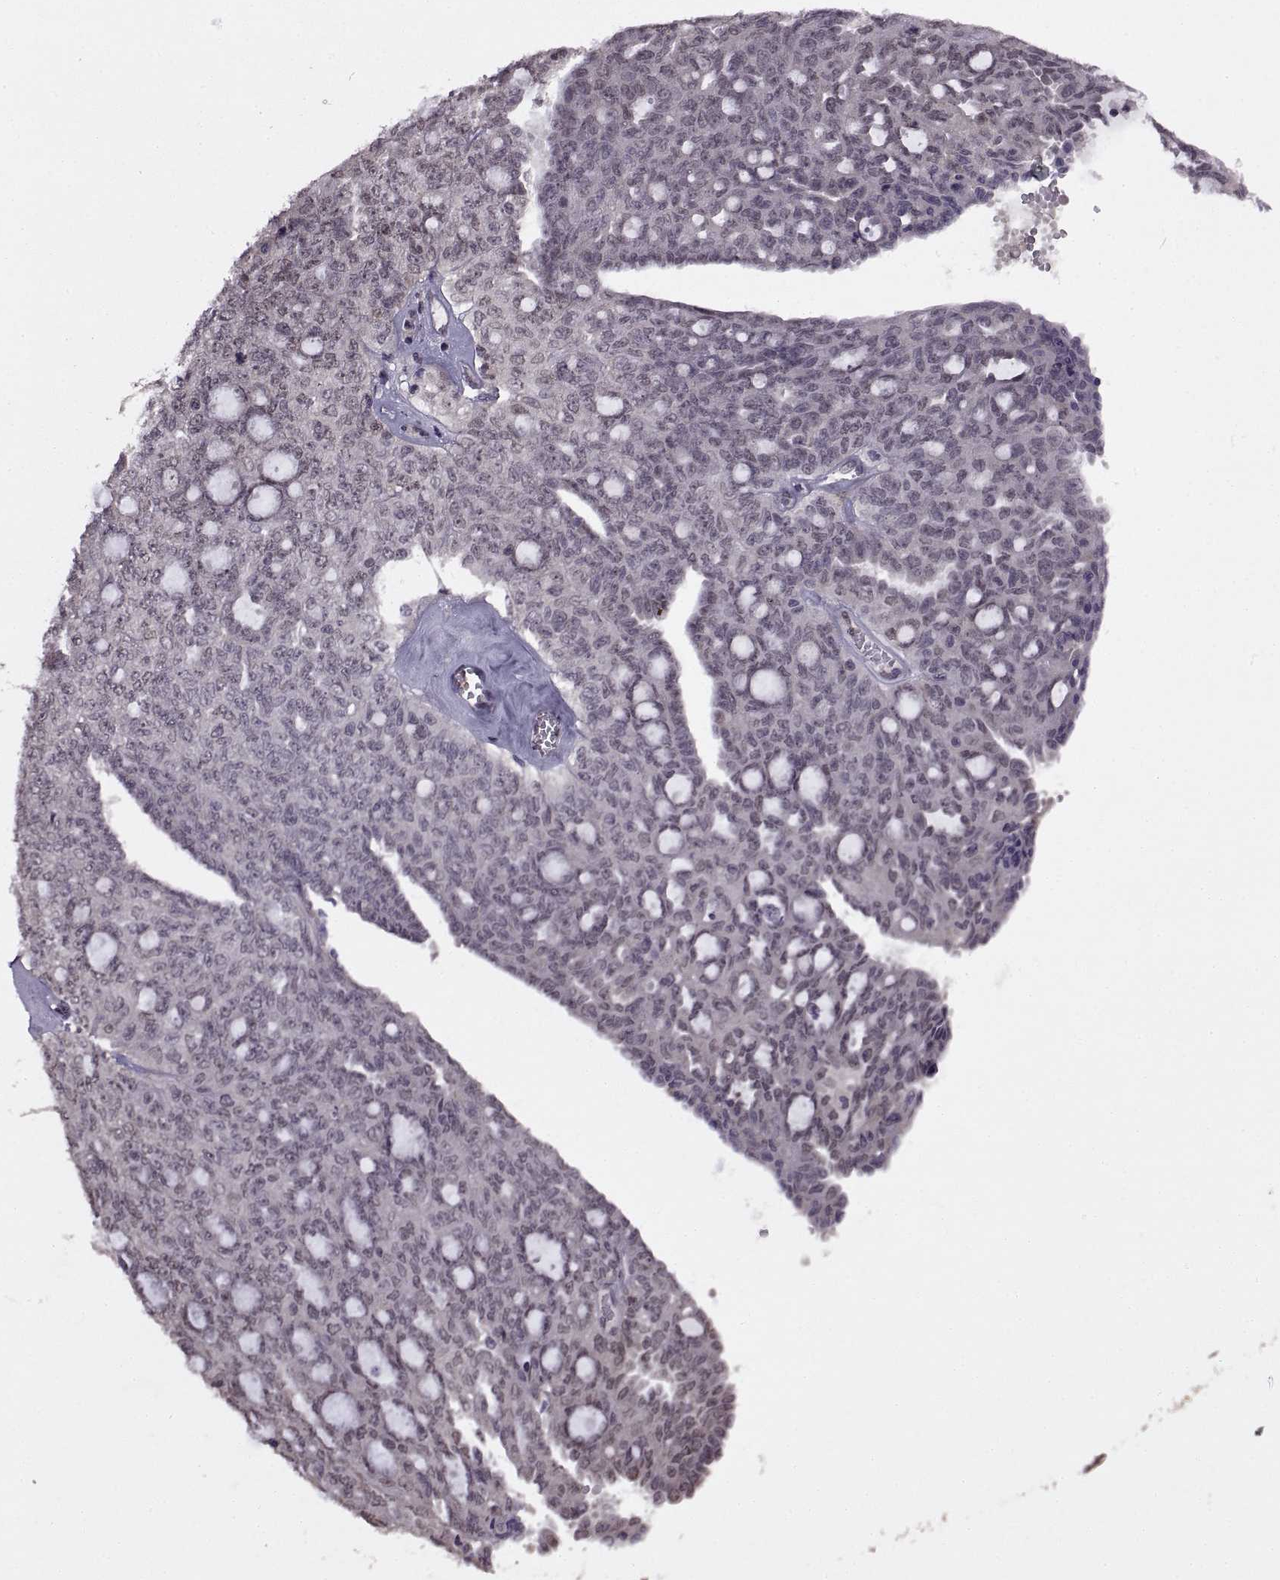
{"staining": {"intensity": "negative", "quantity": "none", "location": "none"}, "tissue": "ovarian cancer", "cell_type": "Tumor cells", "image_type": "cancer", "snomed": [{"axis": "morphology", "description": "Cystadenocarcinoma, serous, NOS"}, {"axis": "topography", "description": "Ovary"}], "caption": "Immunohistochemical staining of human ovarian cancer (serous cystadenocarcinoma) displays no significant positivity in tumor cells. (DAB immunohistochemistry visualized using brightfield microscopy, high magnification).", "gene": "INTS3", "patient": {"sex": "female", "age": 71}}